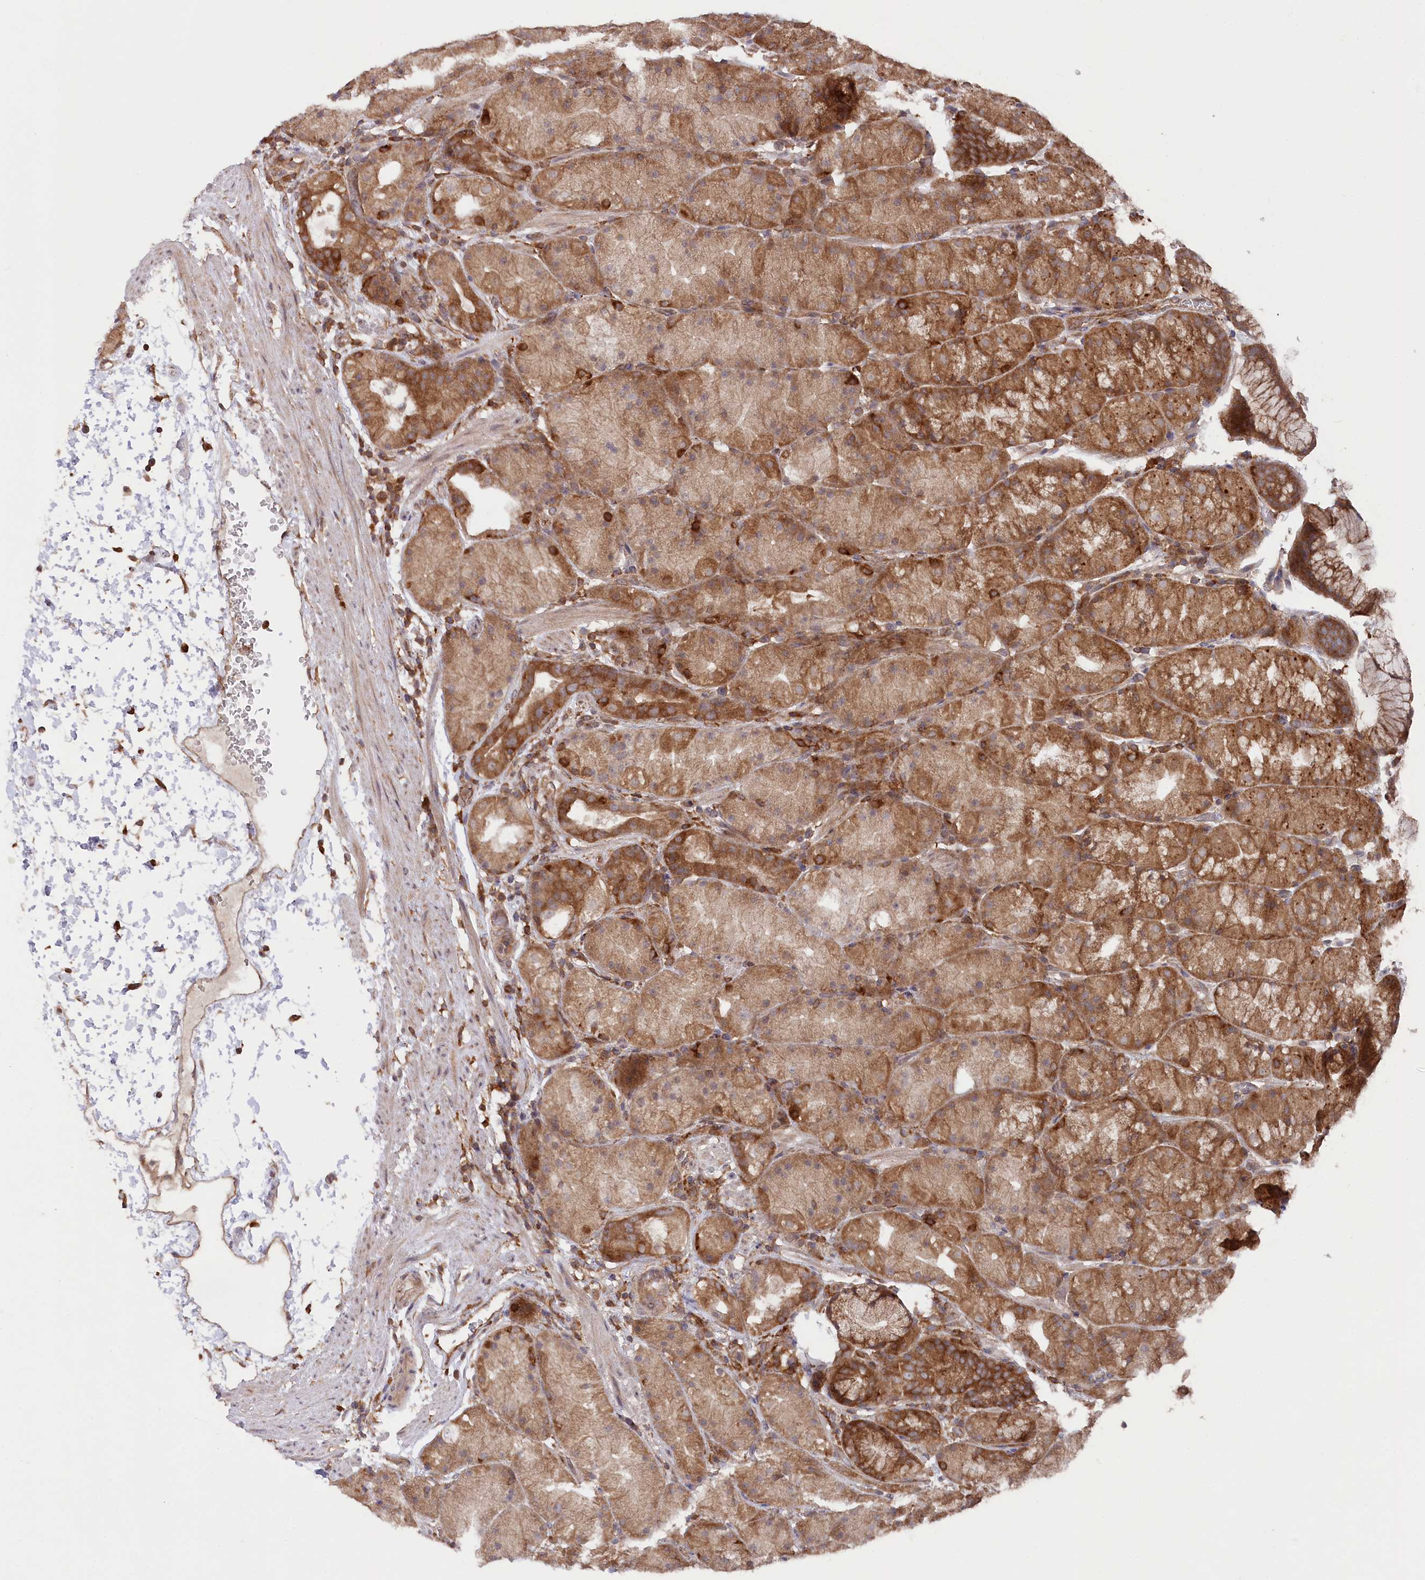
{"staining": {"intensity": "moderate", "quantity": ">75%", "location": "cytoplasmic/membranous"}, "tissue": "stomach", "cell_type": "Glandular cells", "image_type": "normal", "snomed": [{"axis": "morphology", "description": "Normal tissue, NOS"}, {"axis": "topography", "description": "Stomach, upper"}, {"axis": "topography", "description": "Stomach"}], "caption": "About >75% of glandular cells in unremarkable stomach reveal moderate cytoplasmic/membranous protein staining as visualized by brown immunohistochemical staining.", "gene": "PPP1R21", "patient": {"sex": "male", "age": 48}}